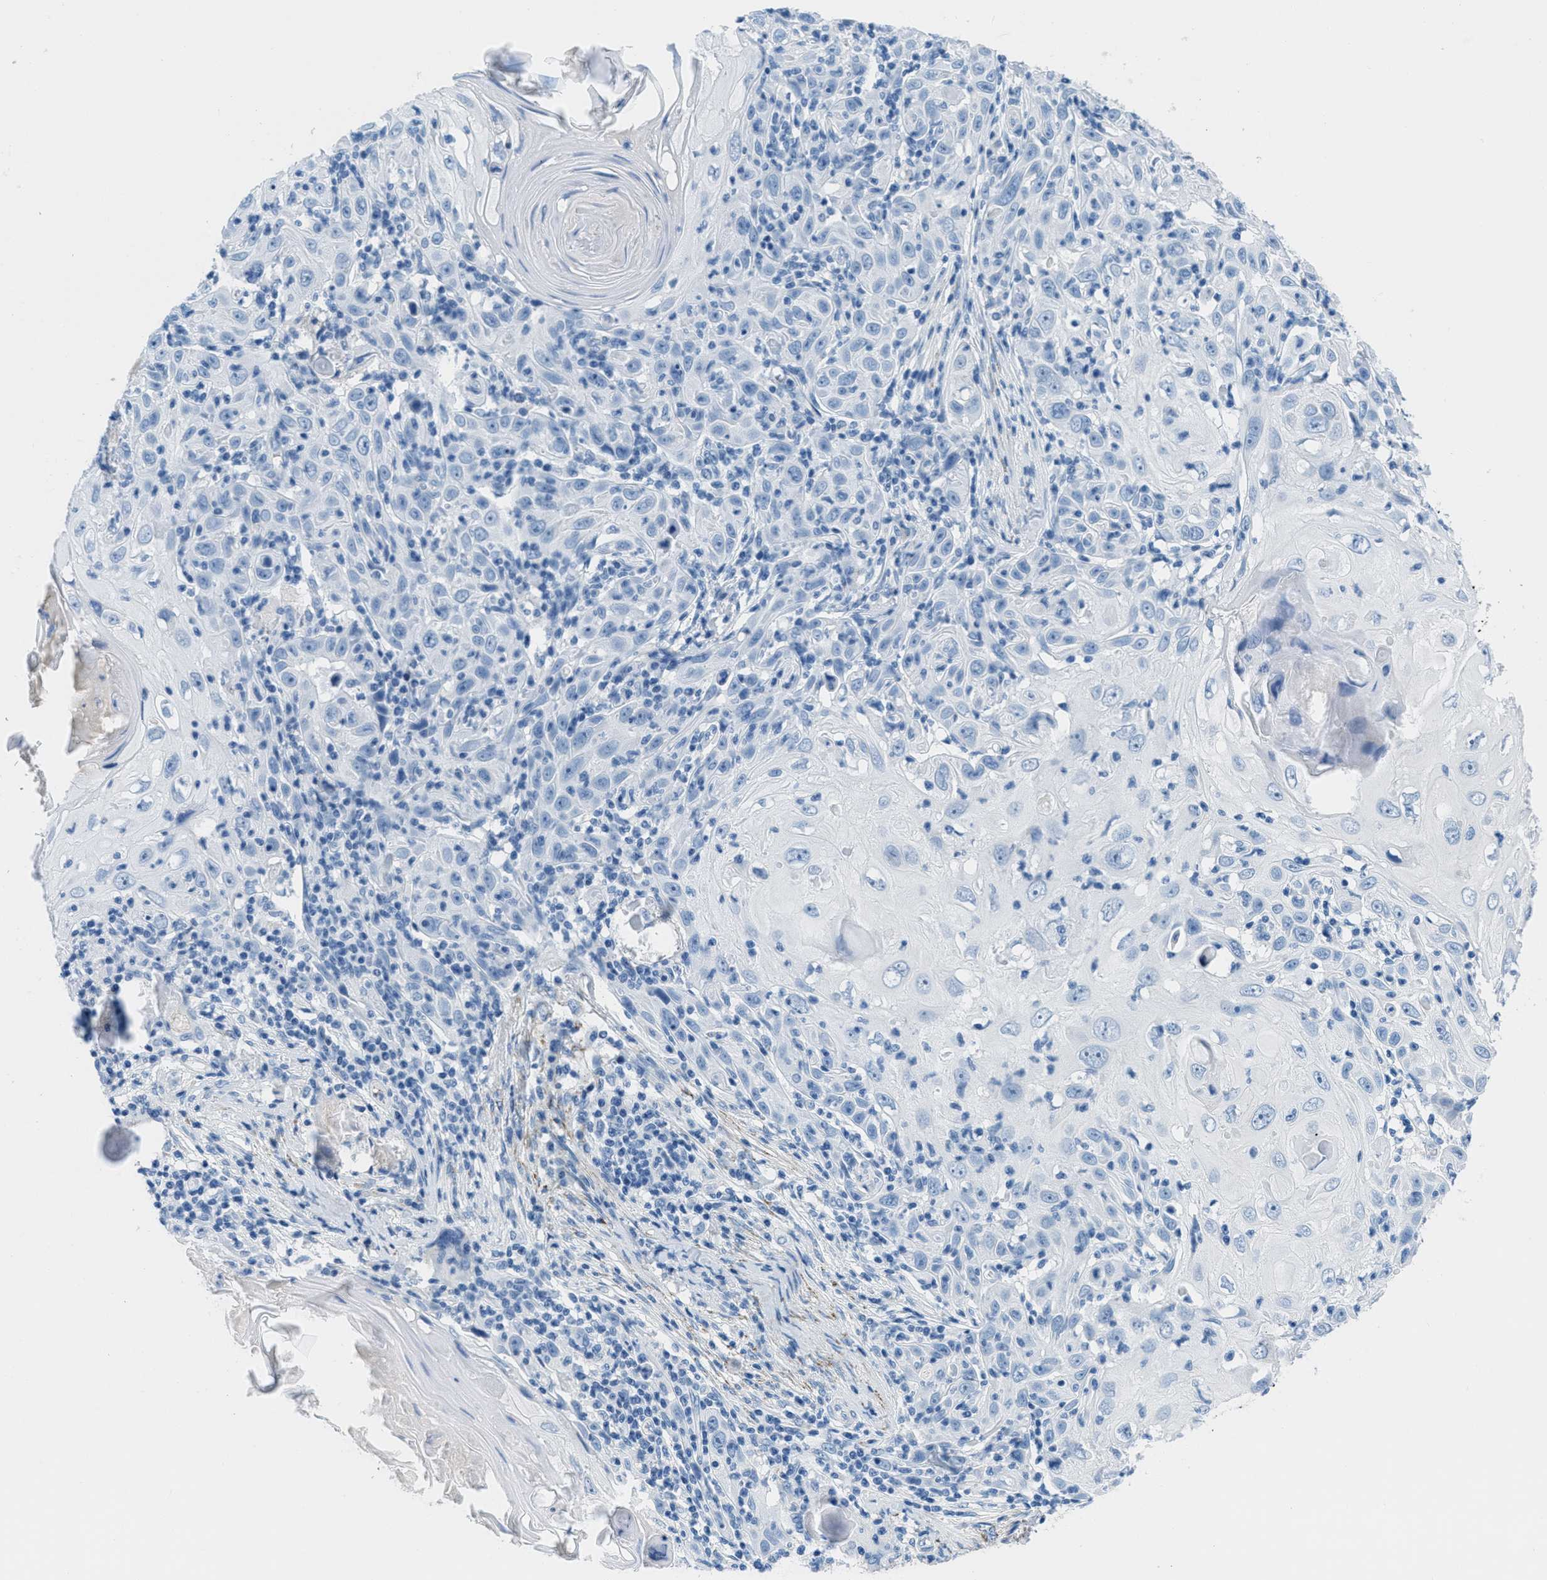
{"staining": {"intensity": "negative", "quantity": "none", "location": "none"}, "tissue": "skin cancer", "cell_type": "Tumor cells", "image_type": "cancer", "snomed": [{"axis": "morphology", "description": "Squamous cell carcinoma, NOS"}, {"axis": "topography", "description": "Skin"}], "caption": "There is no significant positivity in tumor cells of skin cancer.", "gene": "MGARP", "patient": {"sex": "female", "age": 88}}